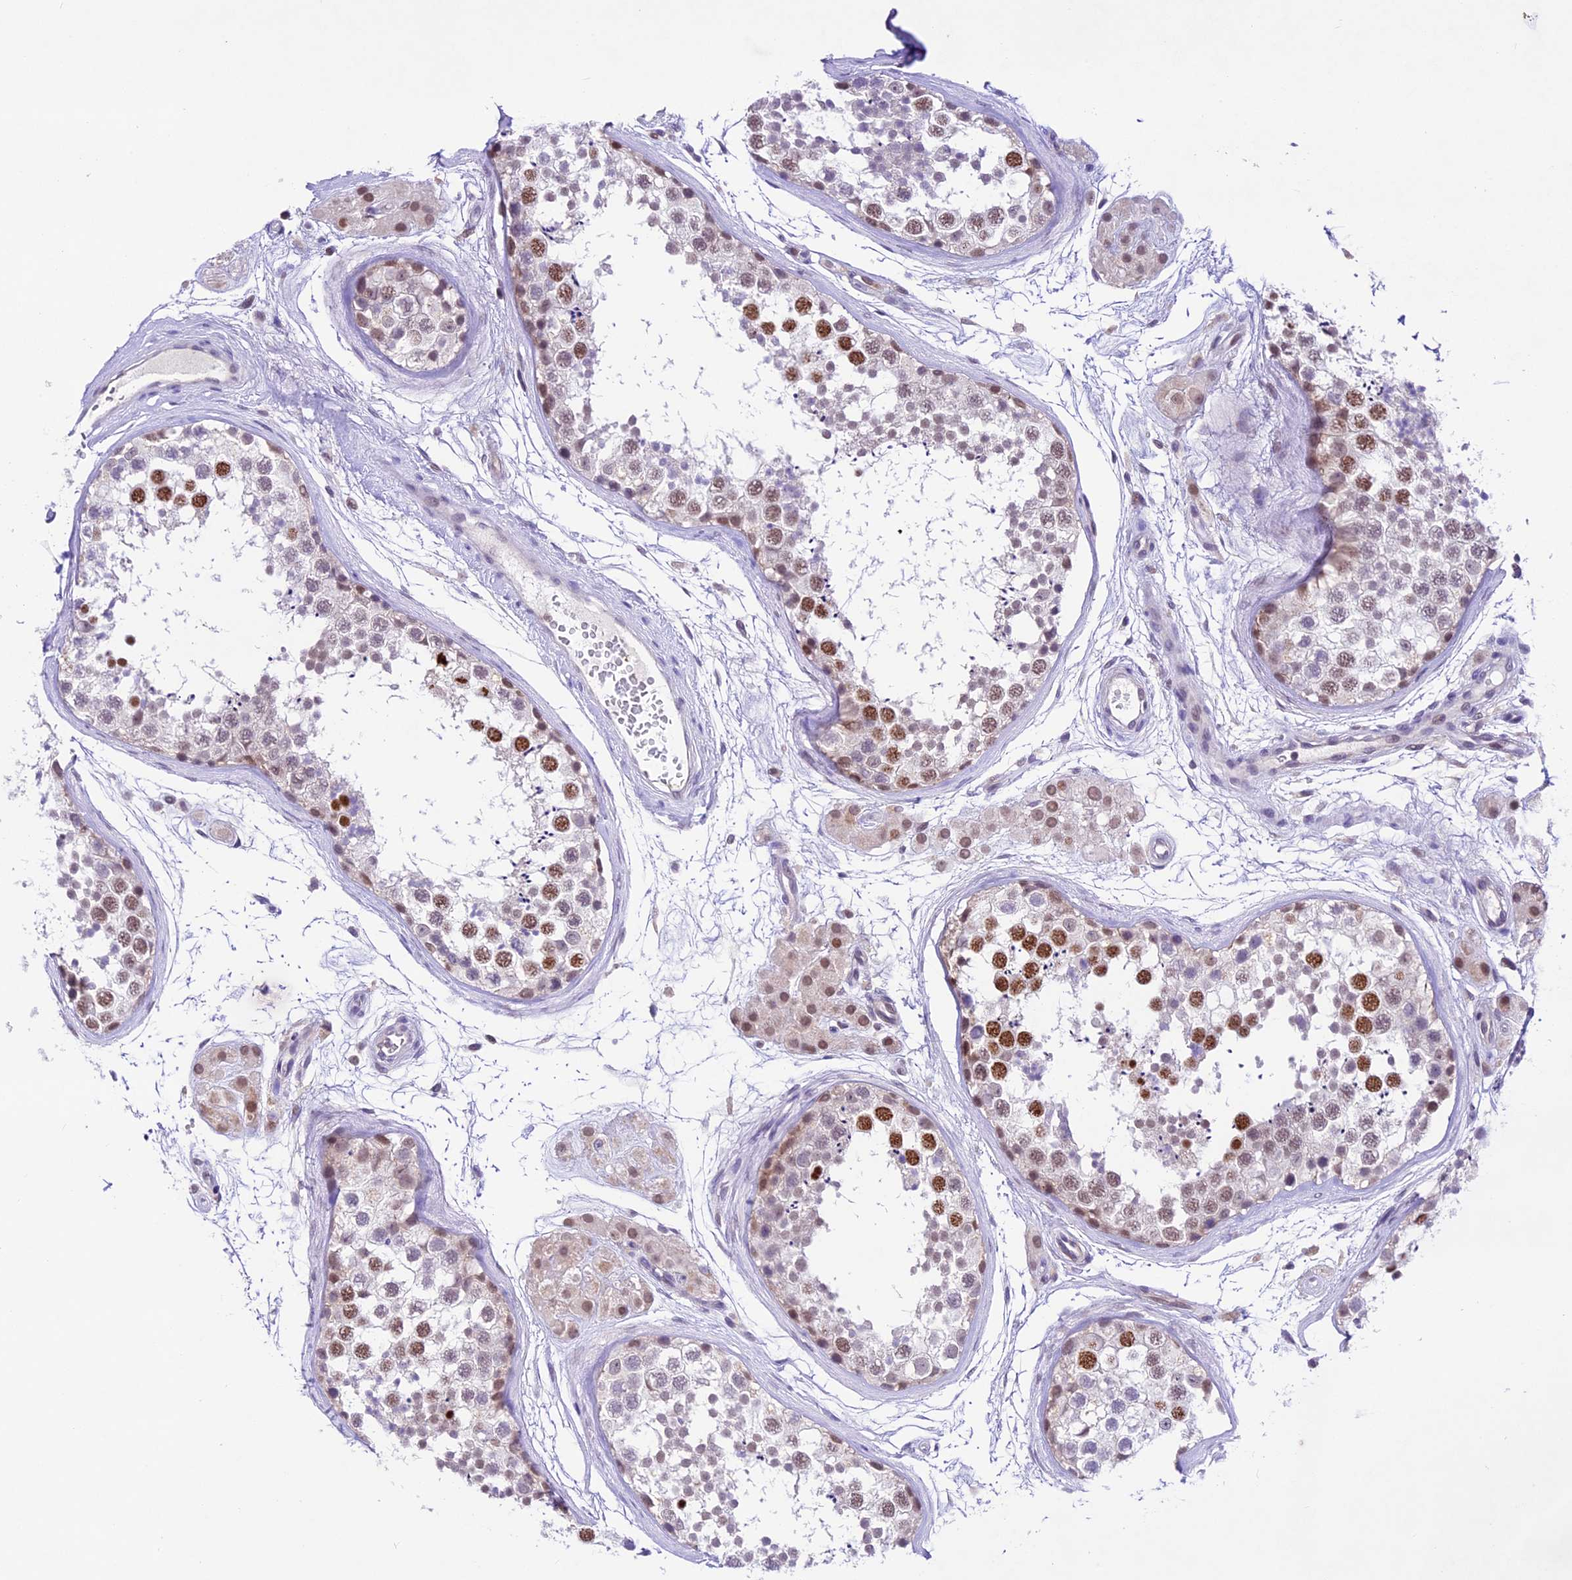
{"staining": {"intensity": "strong", "quantity": "25%-75%", "location": "nuclear"}, "tissue": "testis", "cell_type": "Cells in seminiferous ducts", "image_type": "normal", "snomed": [{"axis": "morphology", "description": "Normal tissue, NOS"}, {"axis": "topography", "description": "Testis"}], "caption": "Immunohistochemical staining of unremarkable testis displays high levels of strong nuclear expression in approximately 25%-75% of cells in seminiferous ducts.", "gene": "SHKBP1", "patient": {"sex": "male", "age": 56}}